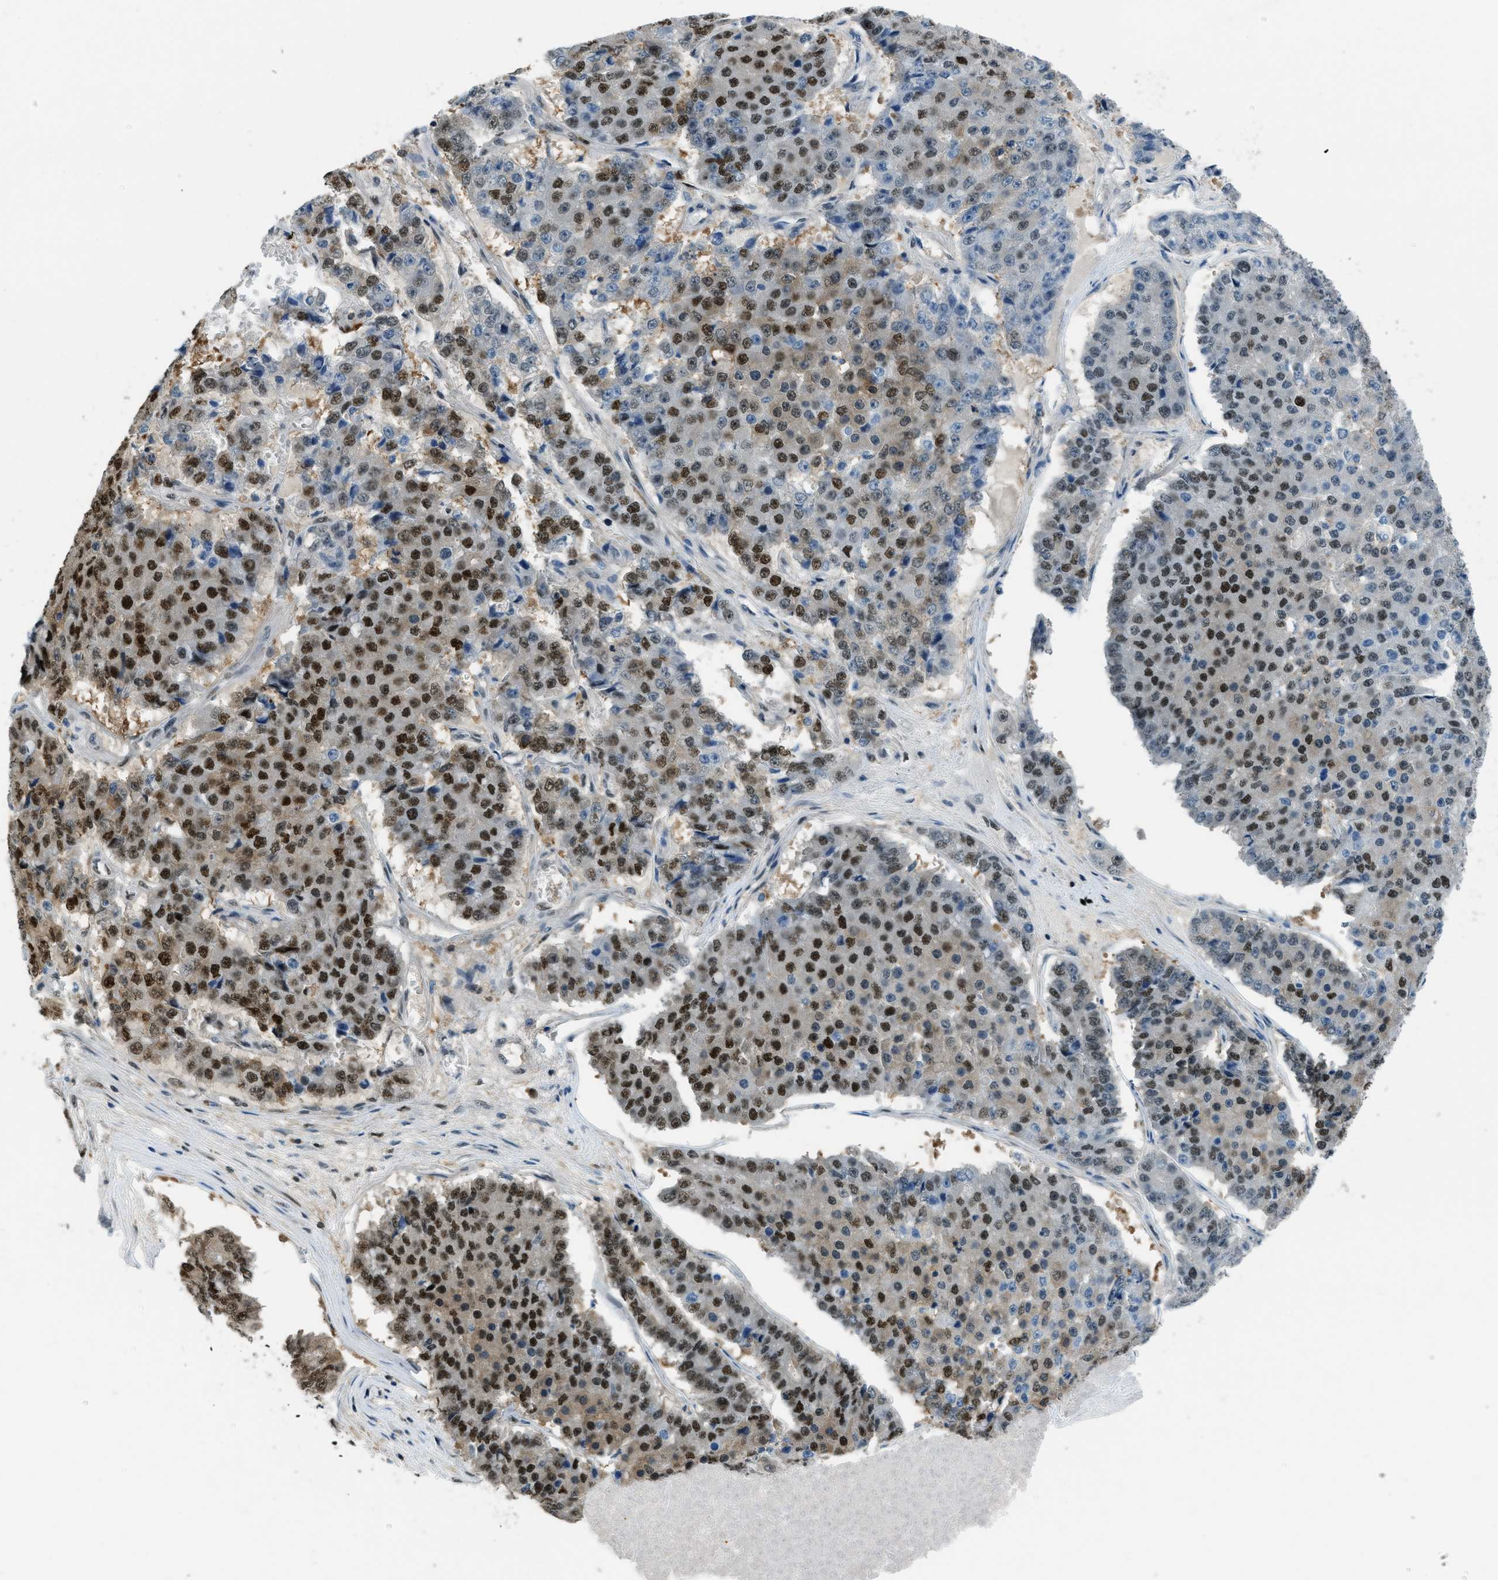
{"staining": {"intensity": "strong", "quantity": ">75%", "location": "nuclear"}, "tissue": "pancreatic cancer", "cell_type": "Tumor cells", "image_type": "cancer", "snomed": [{"axis": "morphology", "description": "Adenocarcinoma, NOS"}, {"axis": "topography", "description": "Pancreas"}], "caption": "A brown stain highlights strong nuclear staining of a protein in pancreatic cancer (adenocarcinoma) tumor cells.", "gene": "OGFR", "patient": {"sex": "male", "age": 50}}